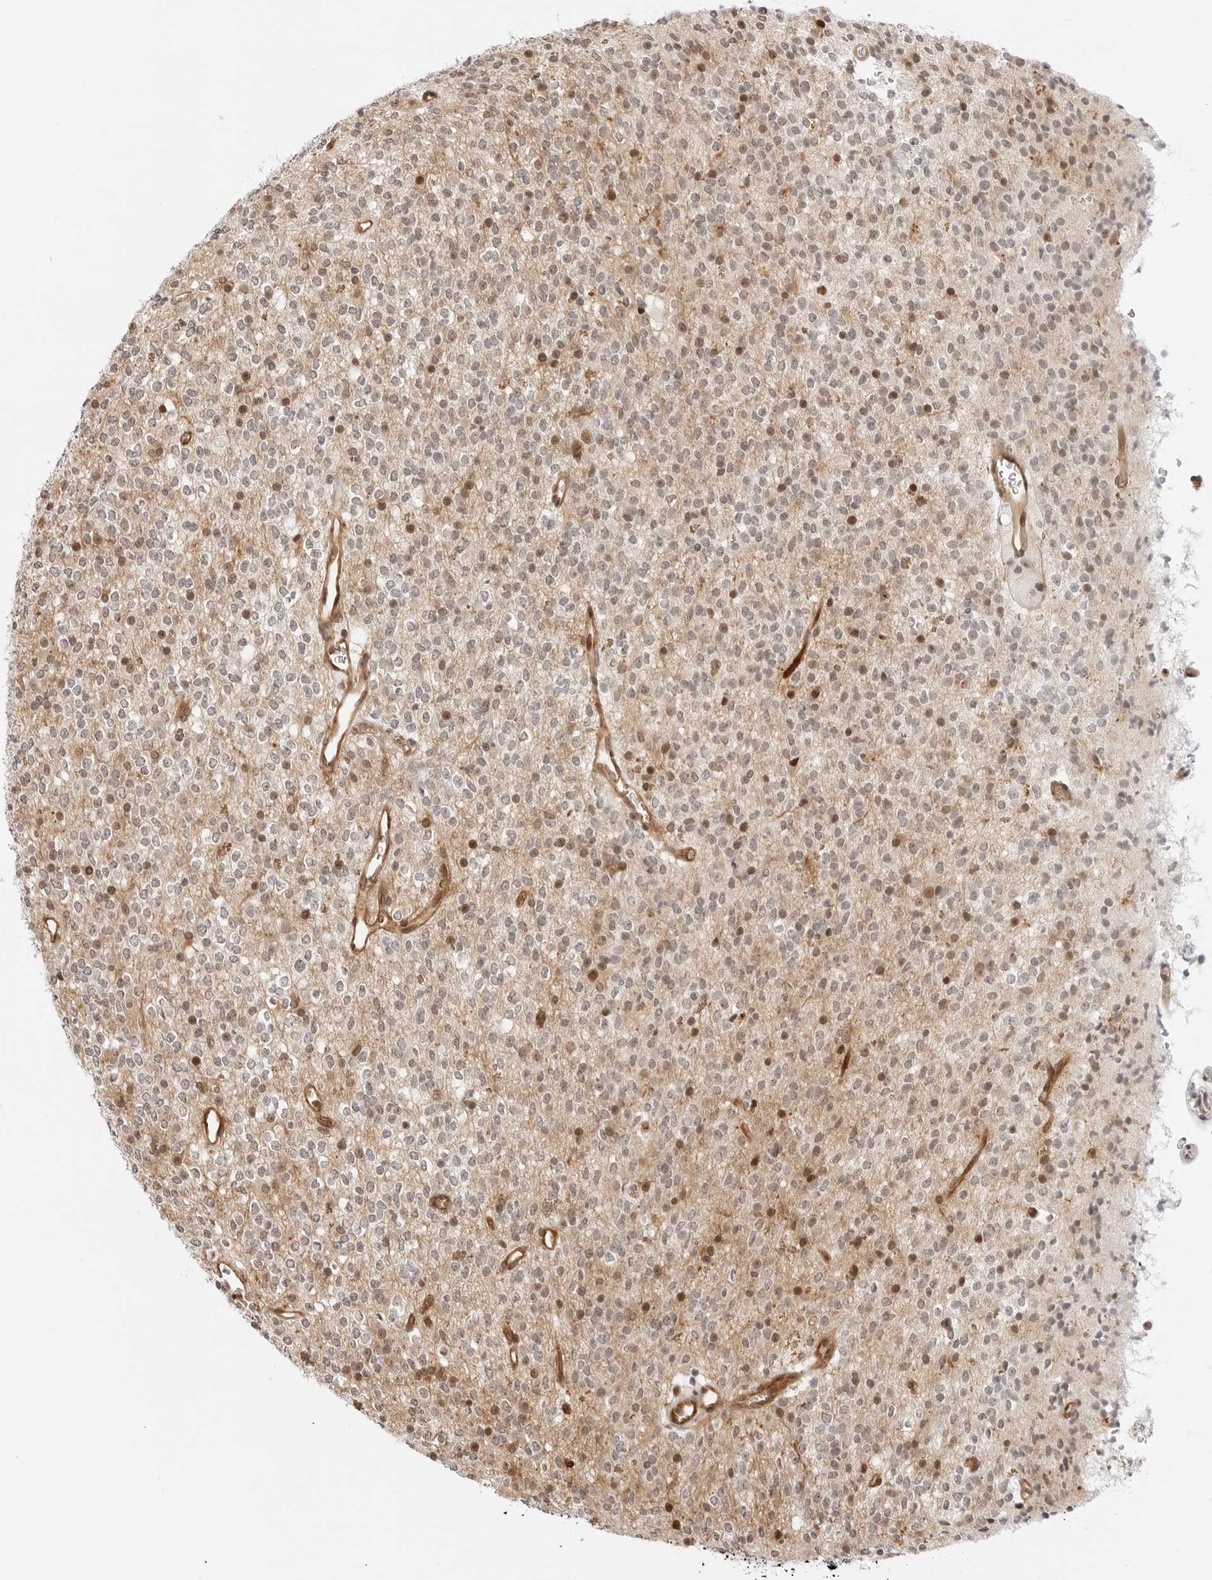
{"staining": {"intensity": "moderate", "quantity": "25%-75%", "location": "nuclear"}, "tissue": "glioma", "cell_type": "Tumor cells", "image_type": "cancer", "snomed": [{"axis": "morphology", "description": "Glioma, malignant, High grade"}, {"axis": "topography", "description": "Brain"}], "caption": "Tumor cells display moderate nuclear staining in about 25%-75% of cells in high-grade glioma (malignant).", "gene": "ZNF613", "patient": {"sex": "male", "age": 34}}